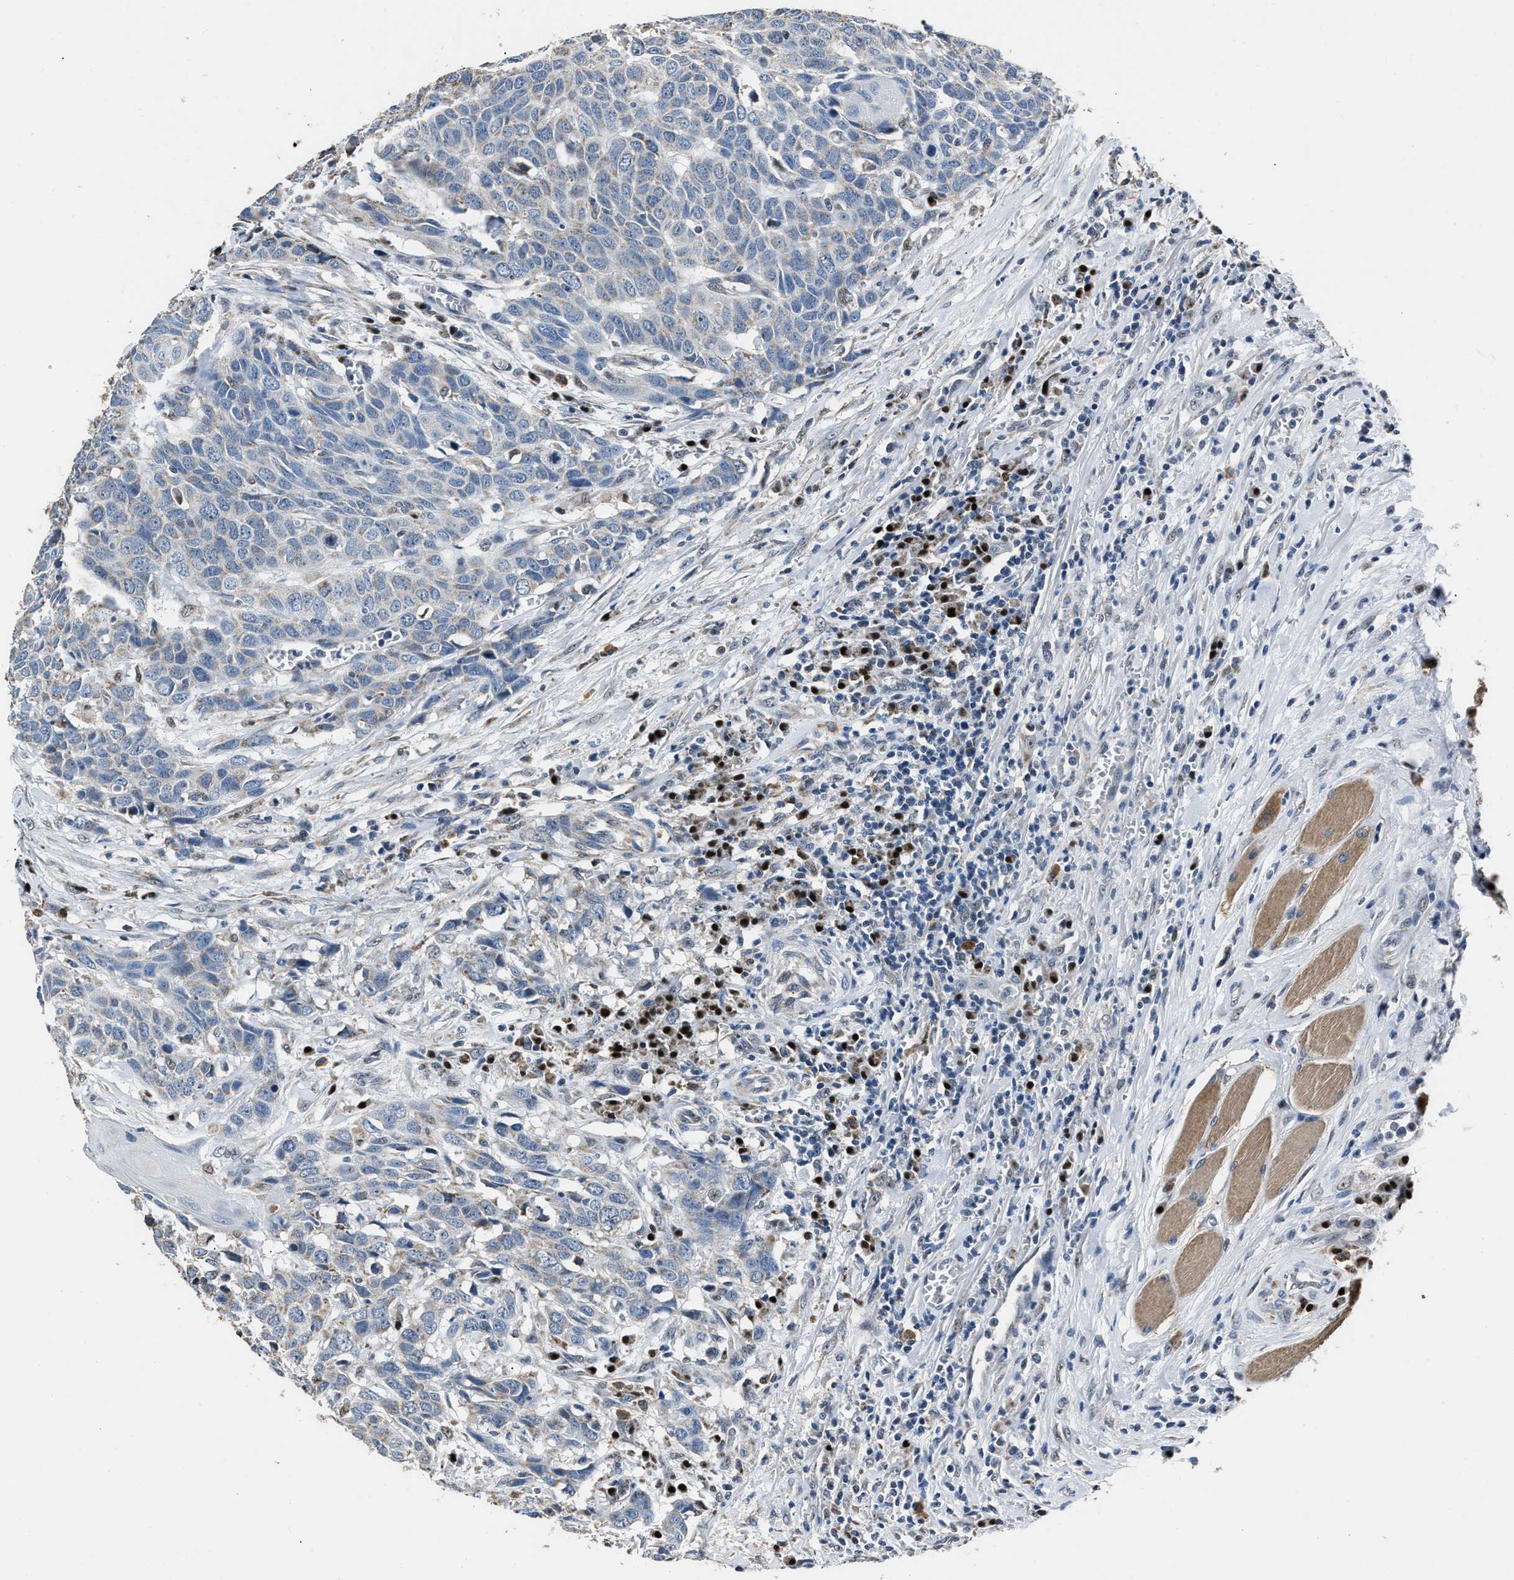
{"staining": {"intensity": "weak", "quantity": "<25%", "location": "cytoplasmic/membranous"}, "tissue": "head and neck cancer", "cell_type": "Tumor cells", "image_type": "cancer", "snomed": [{"axis": "morphology", "description": "Squamous cell carcinoma, NOS"}, {"axis": "topography", "description": "Head-Neck"}], "caption": "Tumor cells are negative for brown protein staining in squamous cell carcinoma (head and neck).", "gene": "NSUN5", "patient": {"sex": "male", "age": 66}}